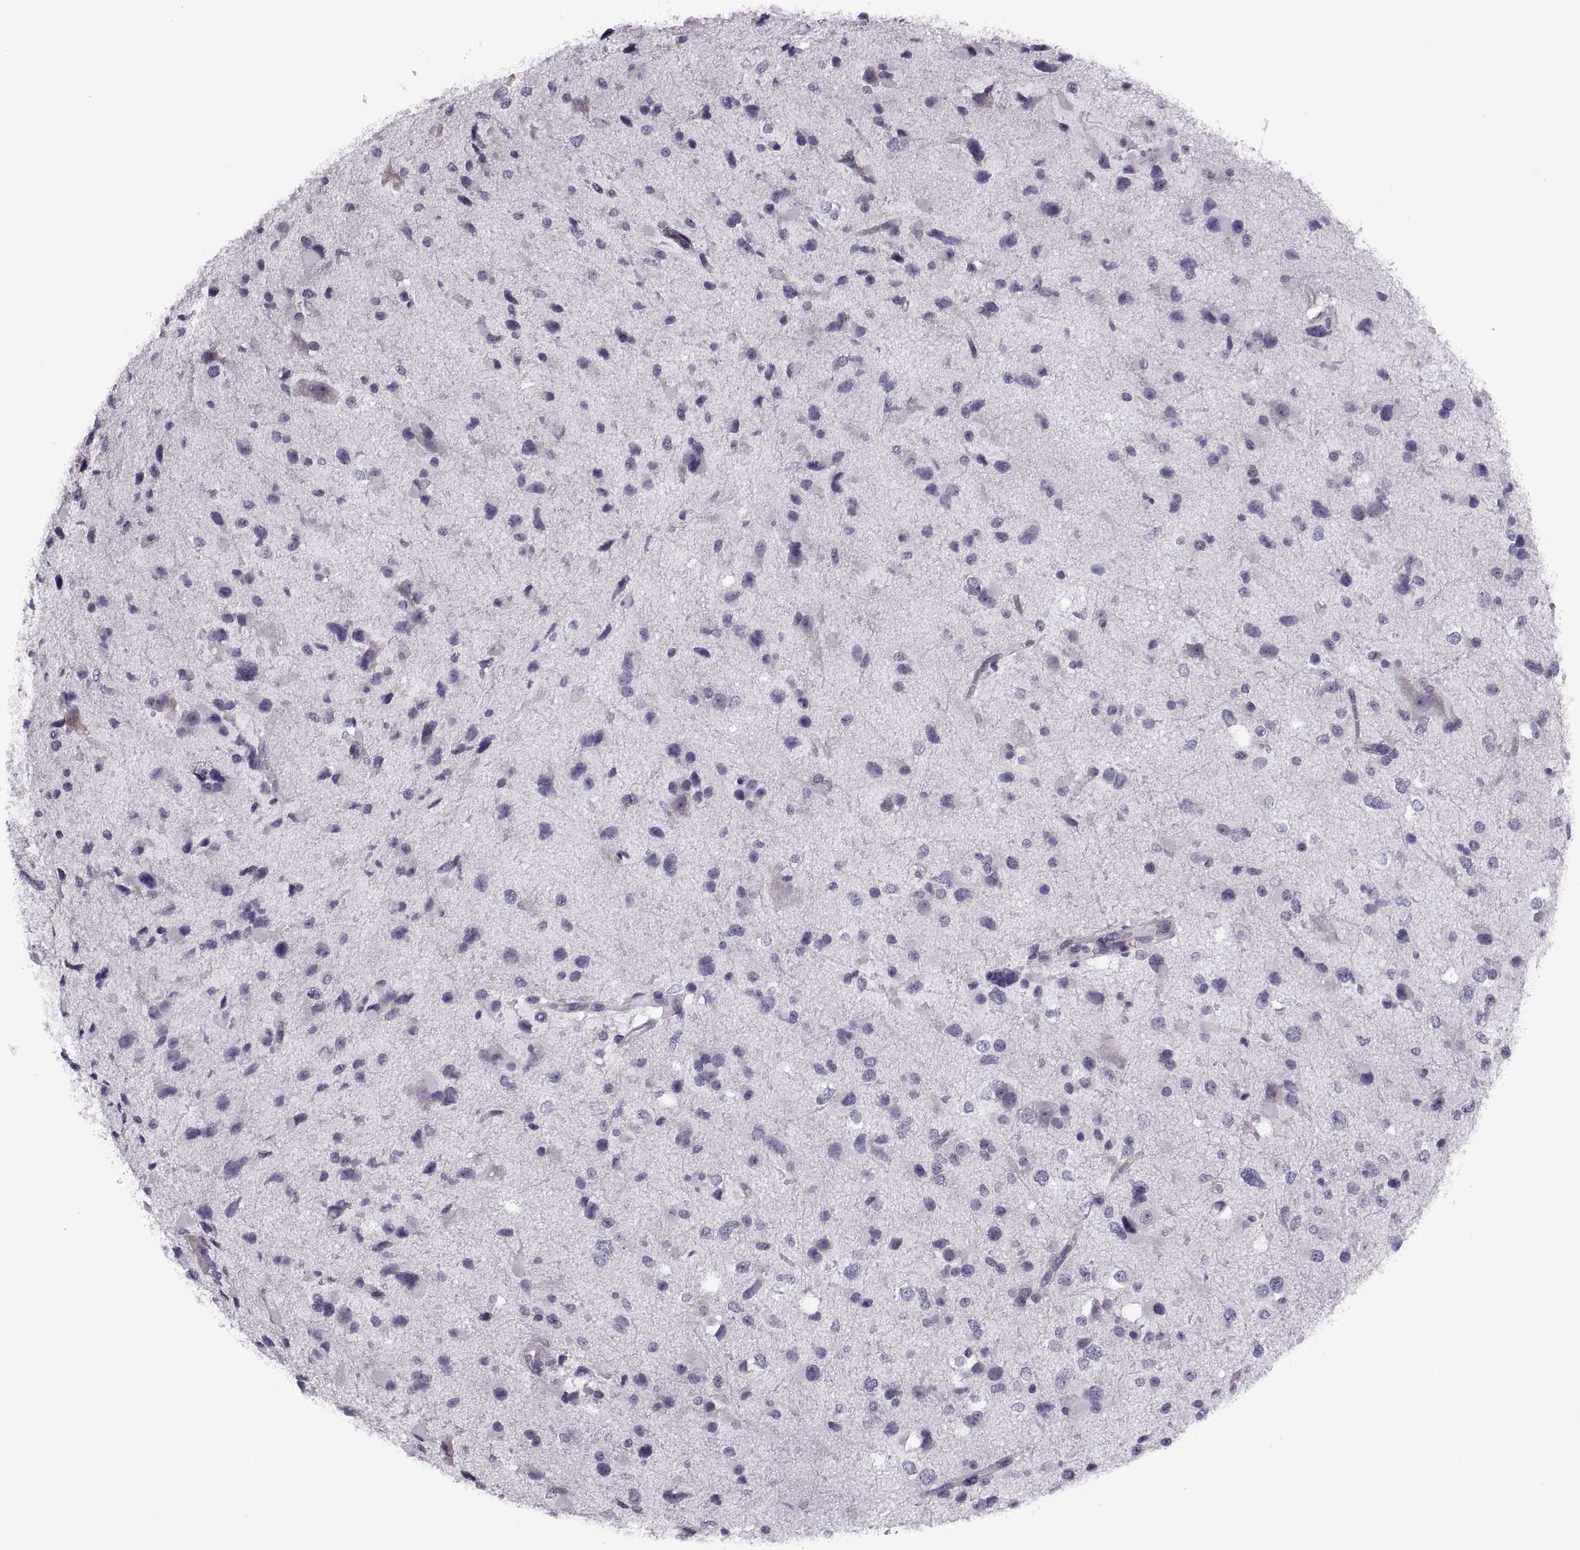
{"staining": {"intensity": "negative", "quantity": "none", "location": "none"}, "tissue": "glioma", "cell_type": "Tumor cells", "image_type": "cancer", "snomed": [{"axis": "morphology", "description": "Glioma, malignant, Low grade"}, {"axis": "topography", "description": "Brain"}], "caption": "The immunohistochemistry (IHC) image has no significant positivity in tumor cells of malignant glioma (low-grade) tissue. The staining is performed using DAB (3,3'-diaminobenzidine) brown chromogen with nuclei counter-stained in using hematoxylin.", "gene": "LETM2", "patient": {"sex": "female", "age": 32}}